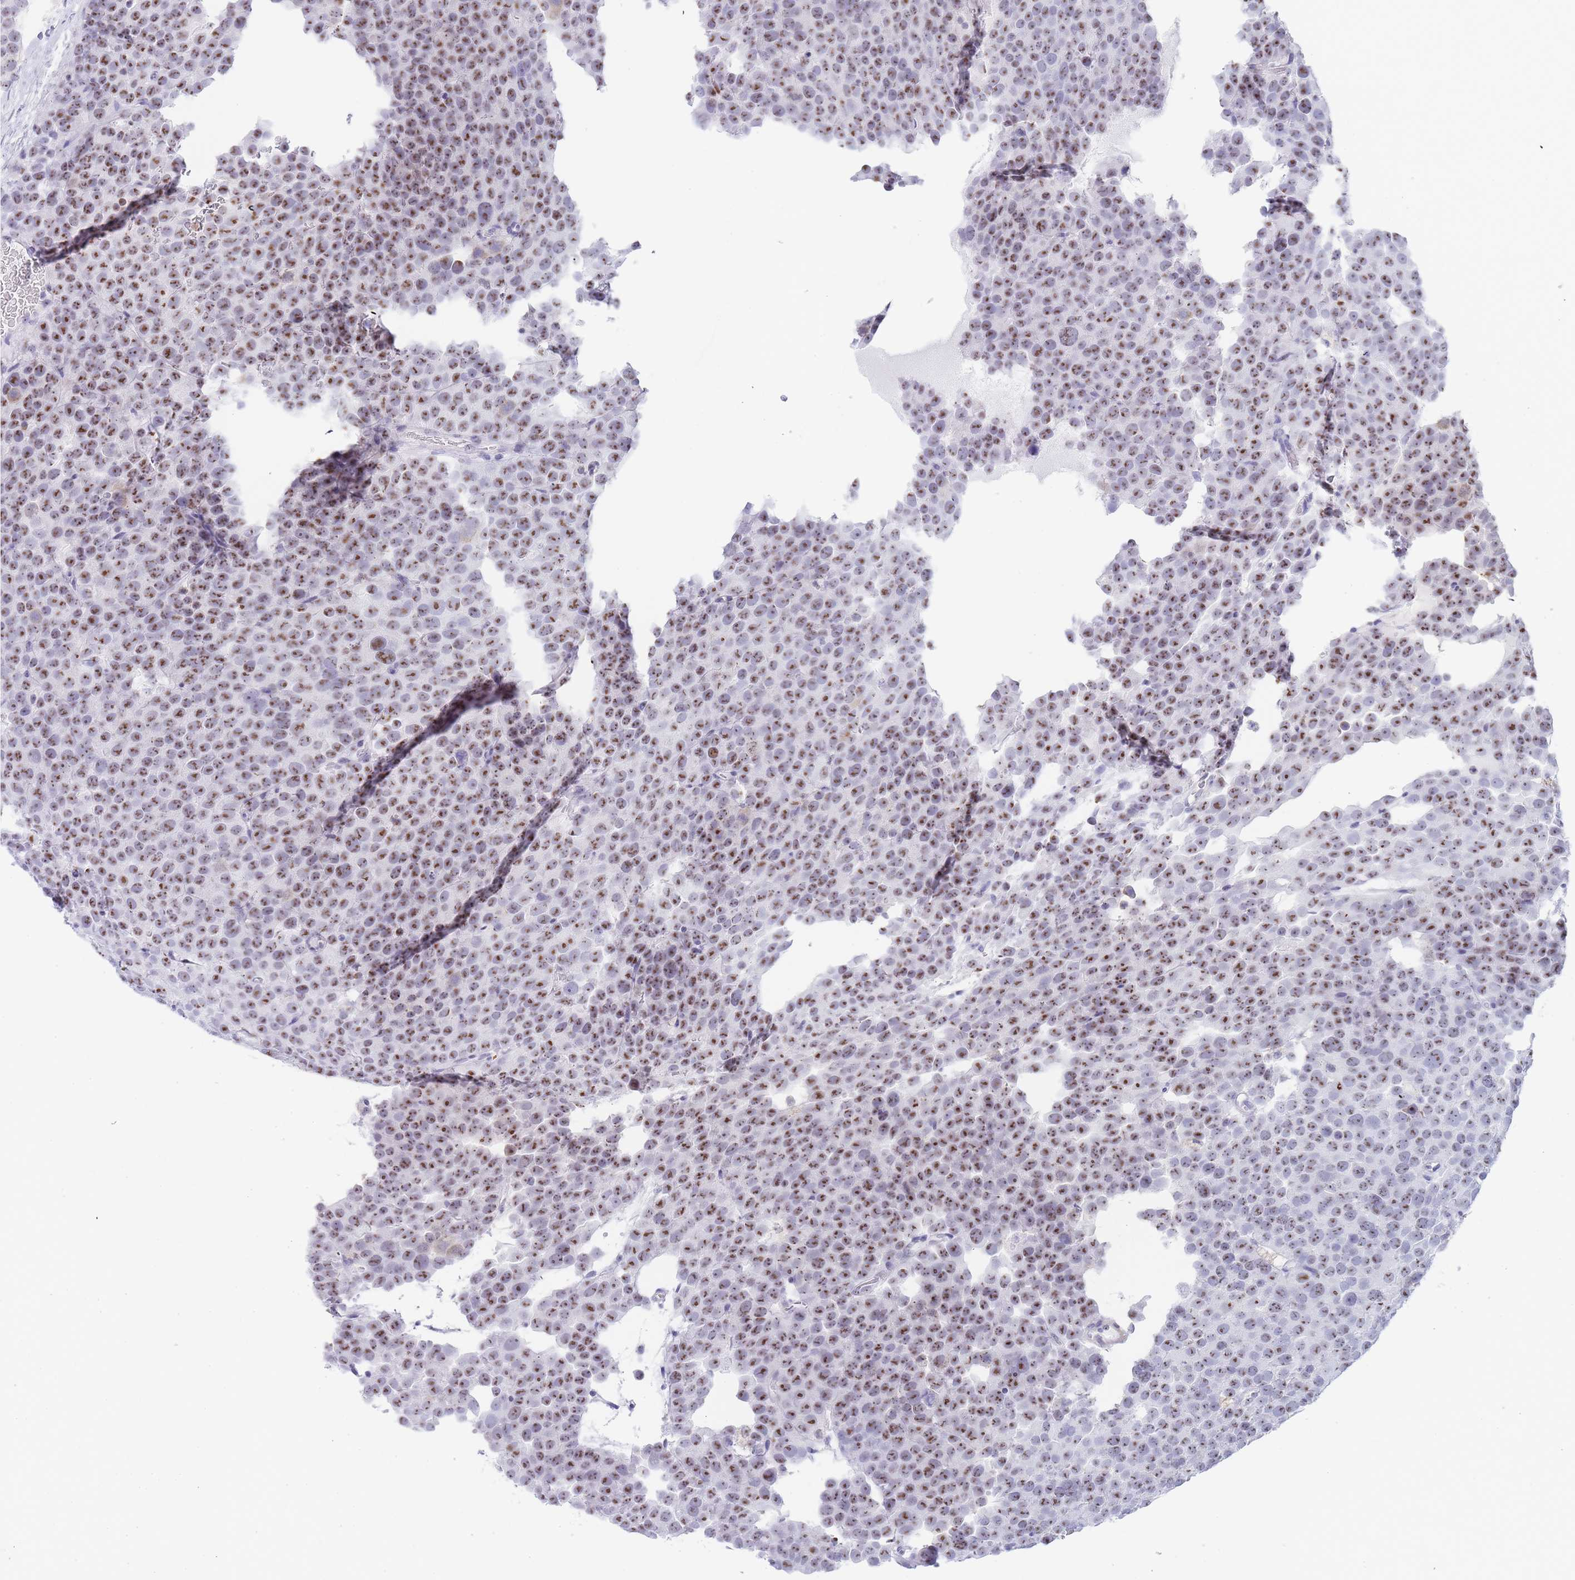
{"staining": {"intensity": "moderate", "quantity": ">75%", "location": "nuclear"}, "tissue": "testis cancer", "cell_type": "Tumor cells", "image_type": "cancer", "snomed": [{"axis": "morphology", "description": "Seminoma, NOS"}, {"axis": "topography", "description": "Testis"}], "caption": "Seminoma (testis) stained with DAB (3,3'-diaminobenzidine) immunohistochemistry exhibits medium levels of moderate nuclear staining in approximately >75% of tumor cells.", "gene": "NOP14", "patient": {"sex": "male", "age": 71}}